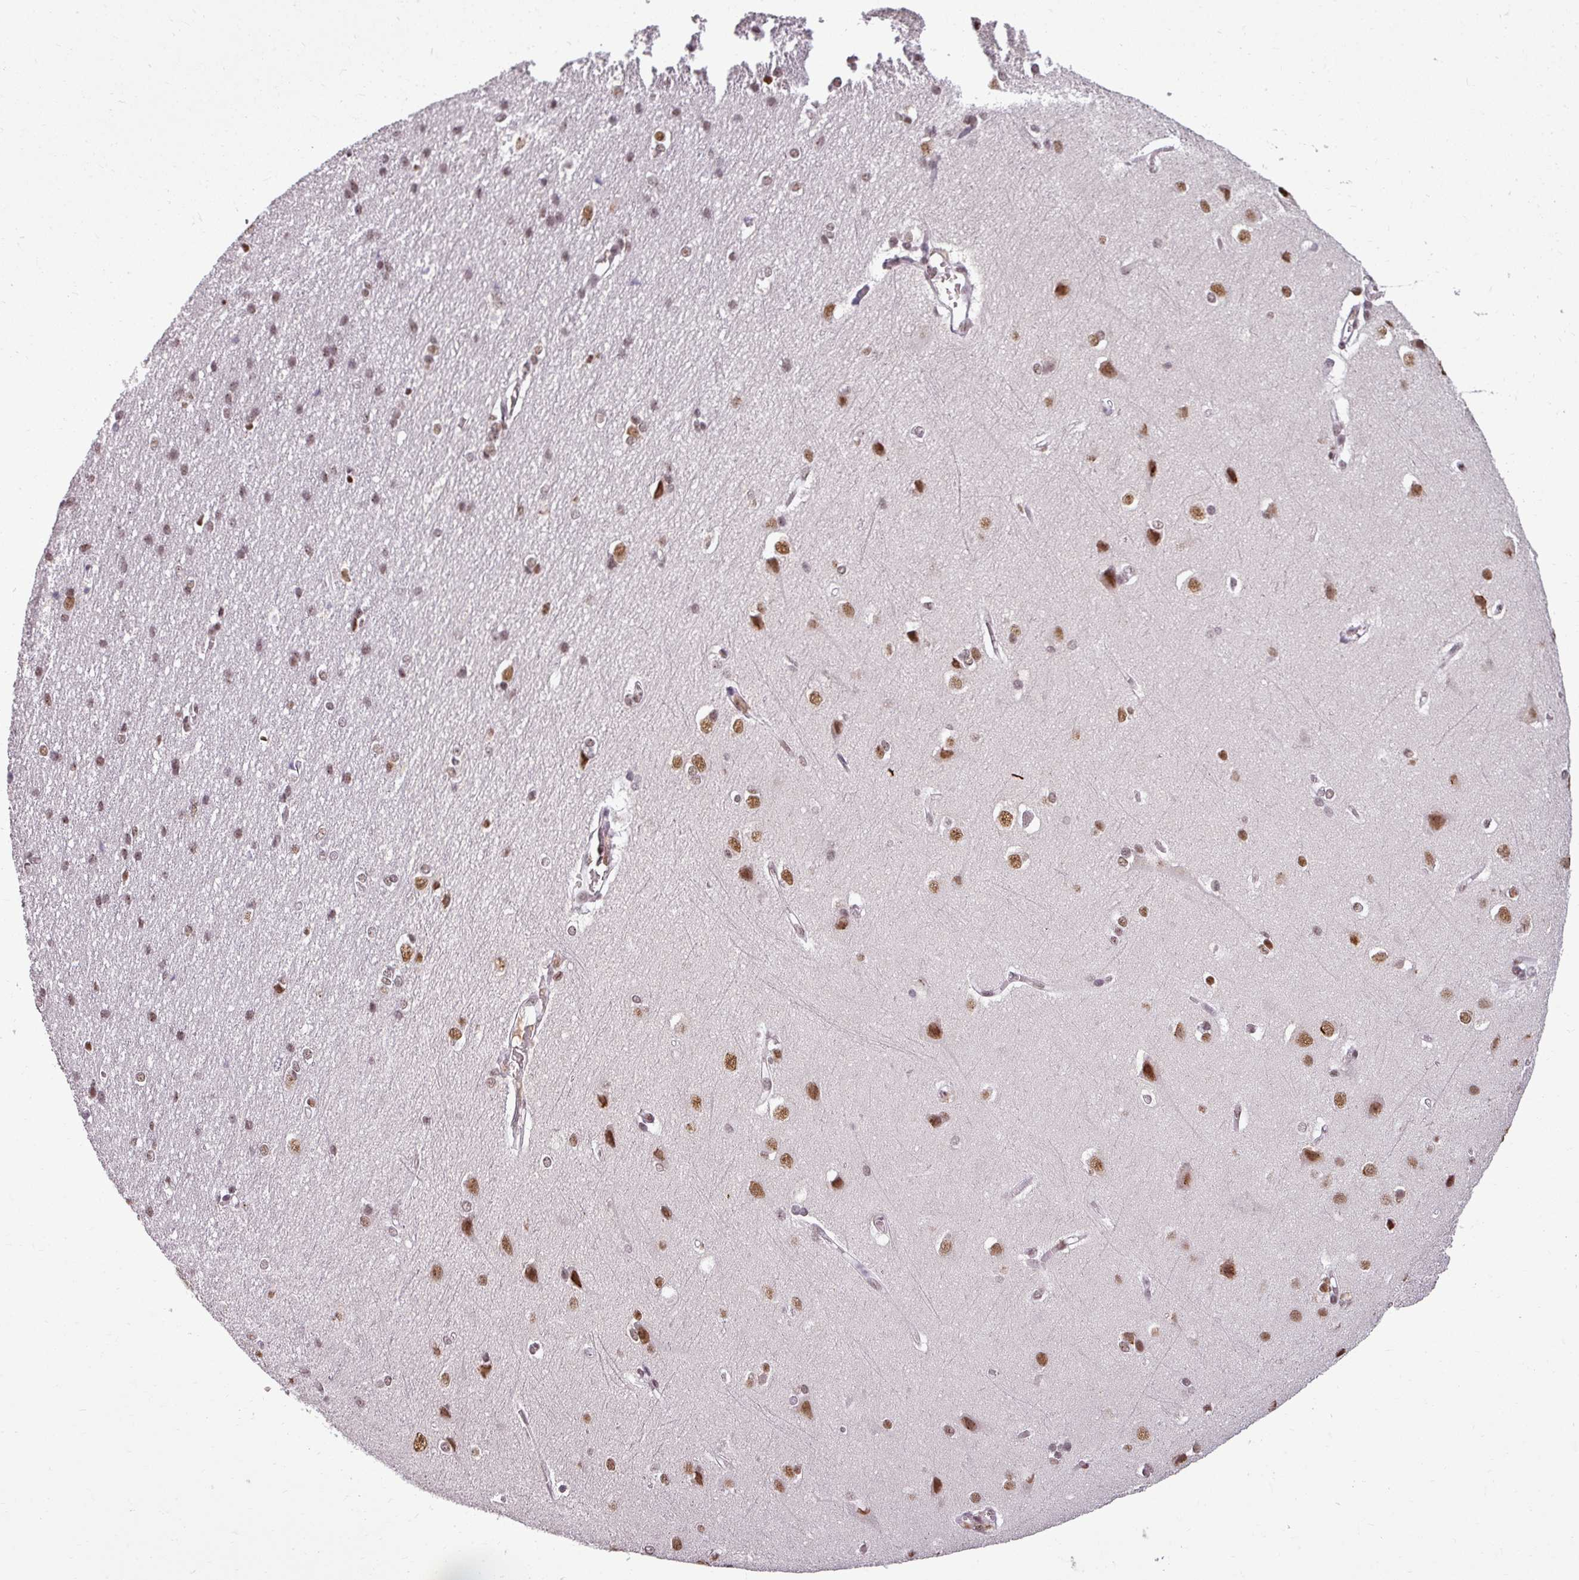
{"staining": {"intensity": "moderate", "quantity": ">75%", "location": "nuclear"}, "tissue": "cerebral cortex", "cell_type": "Endothelial cells", "image_type": "normal", "snomed": [{"axis": "morphology", "description": "Normal tissue, NOS"}, {"axis": "topography", "description": "Cerebral cortex"}], "caption": "Cerebral cortex stained with immunohistochemistry (IHC) reveals moderate nuclear staining in about >75% of endothelial cells.", "gene": "BCAS3", "patient": {"sex": "male", "age": 37}}